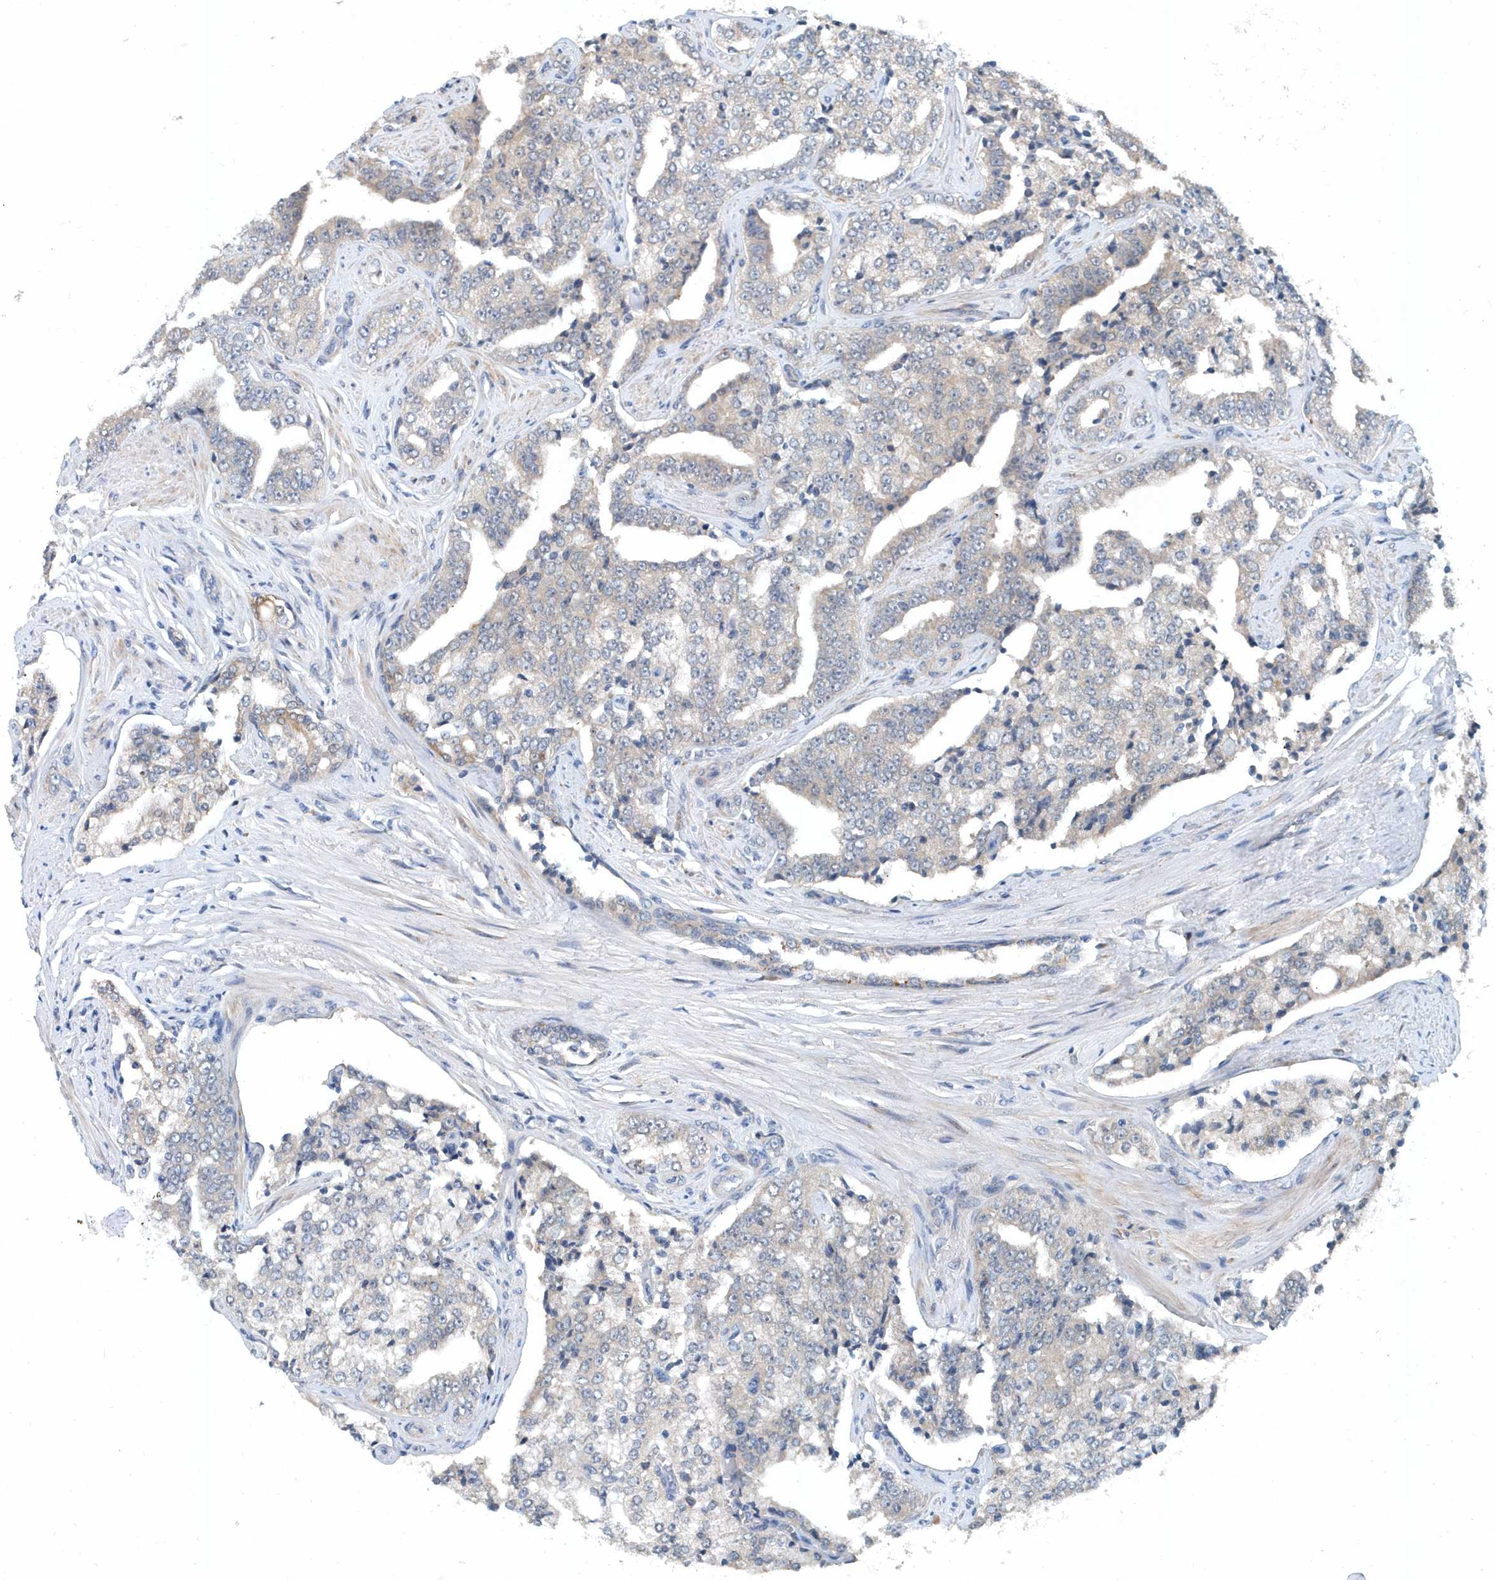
{"staining": {"intensity": "negative", "quantity": "none", "location": "none"}, "tissue": "prostate cancer", "cell_type": "Tumor cells", "image_type": "cancer", "snomed": [{"axis": "morphology", "description": "Adenocarcinoma, High grade"}, {"axis": "topography", "description": "Prostate"}], "caption": "Human prostate adenocarcinoma (high-grade) stained for a protein using IHC demonstrates no expression in tumor cells.", "gene": "PFN2", "patient": {"sex": "male", "age": 71}}